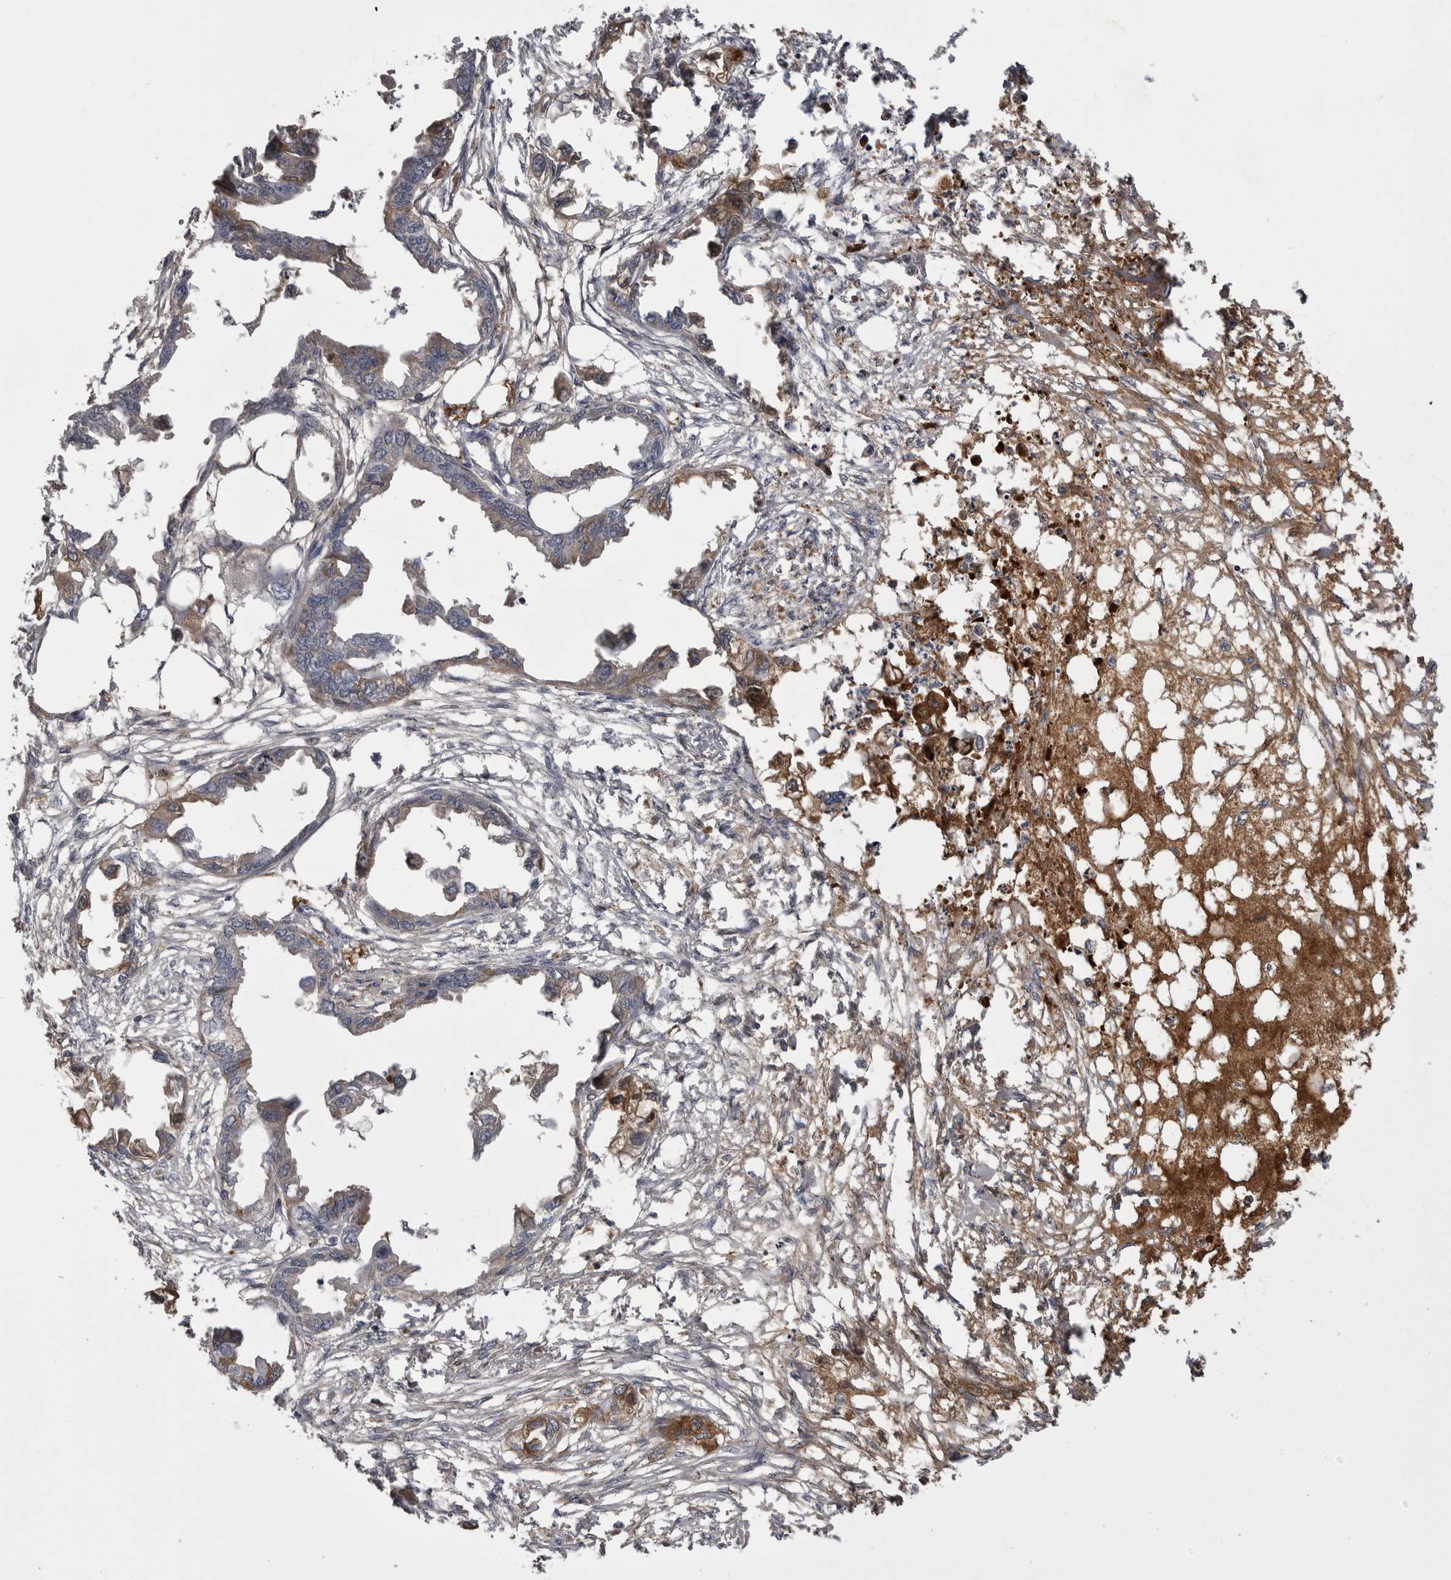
{"staining": {"intensity": "moderate", "quantity": ">75%", "location": "cytoplasmic/membranous"}, "tissue": "endometrial cancer", "cell_type": "Tumor cells", "image_type": "cancer", "snomed": [{"axis": "morphology", "description": "Adenocarcinoma, NOS"}, {"axis": "morphology", "description": "Adenocarcinoma, metastatic, NOS"}, {"axis": "topography", "description": "Adipose tissue"}, {"axis": "topography", "description": "Endometrium"}], "caption": "Immunohistochemical staining of human metastatic adenocarcinoma (endometrial) exhibits medium levels of moderate cytoplasmic/membranous positivity in about >75% of tumor cells.", "gene": "AHSG", "patient": {"sex": "female", "age": 67}}